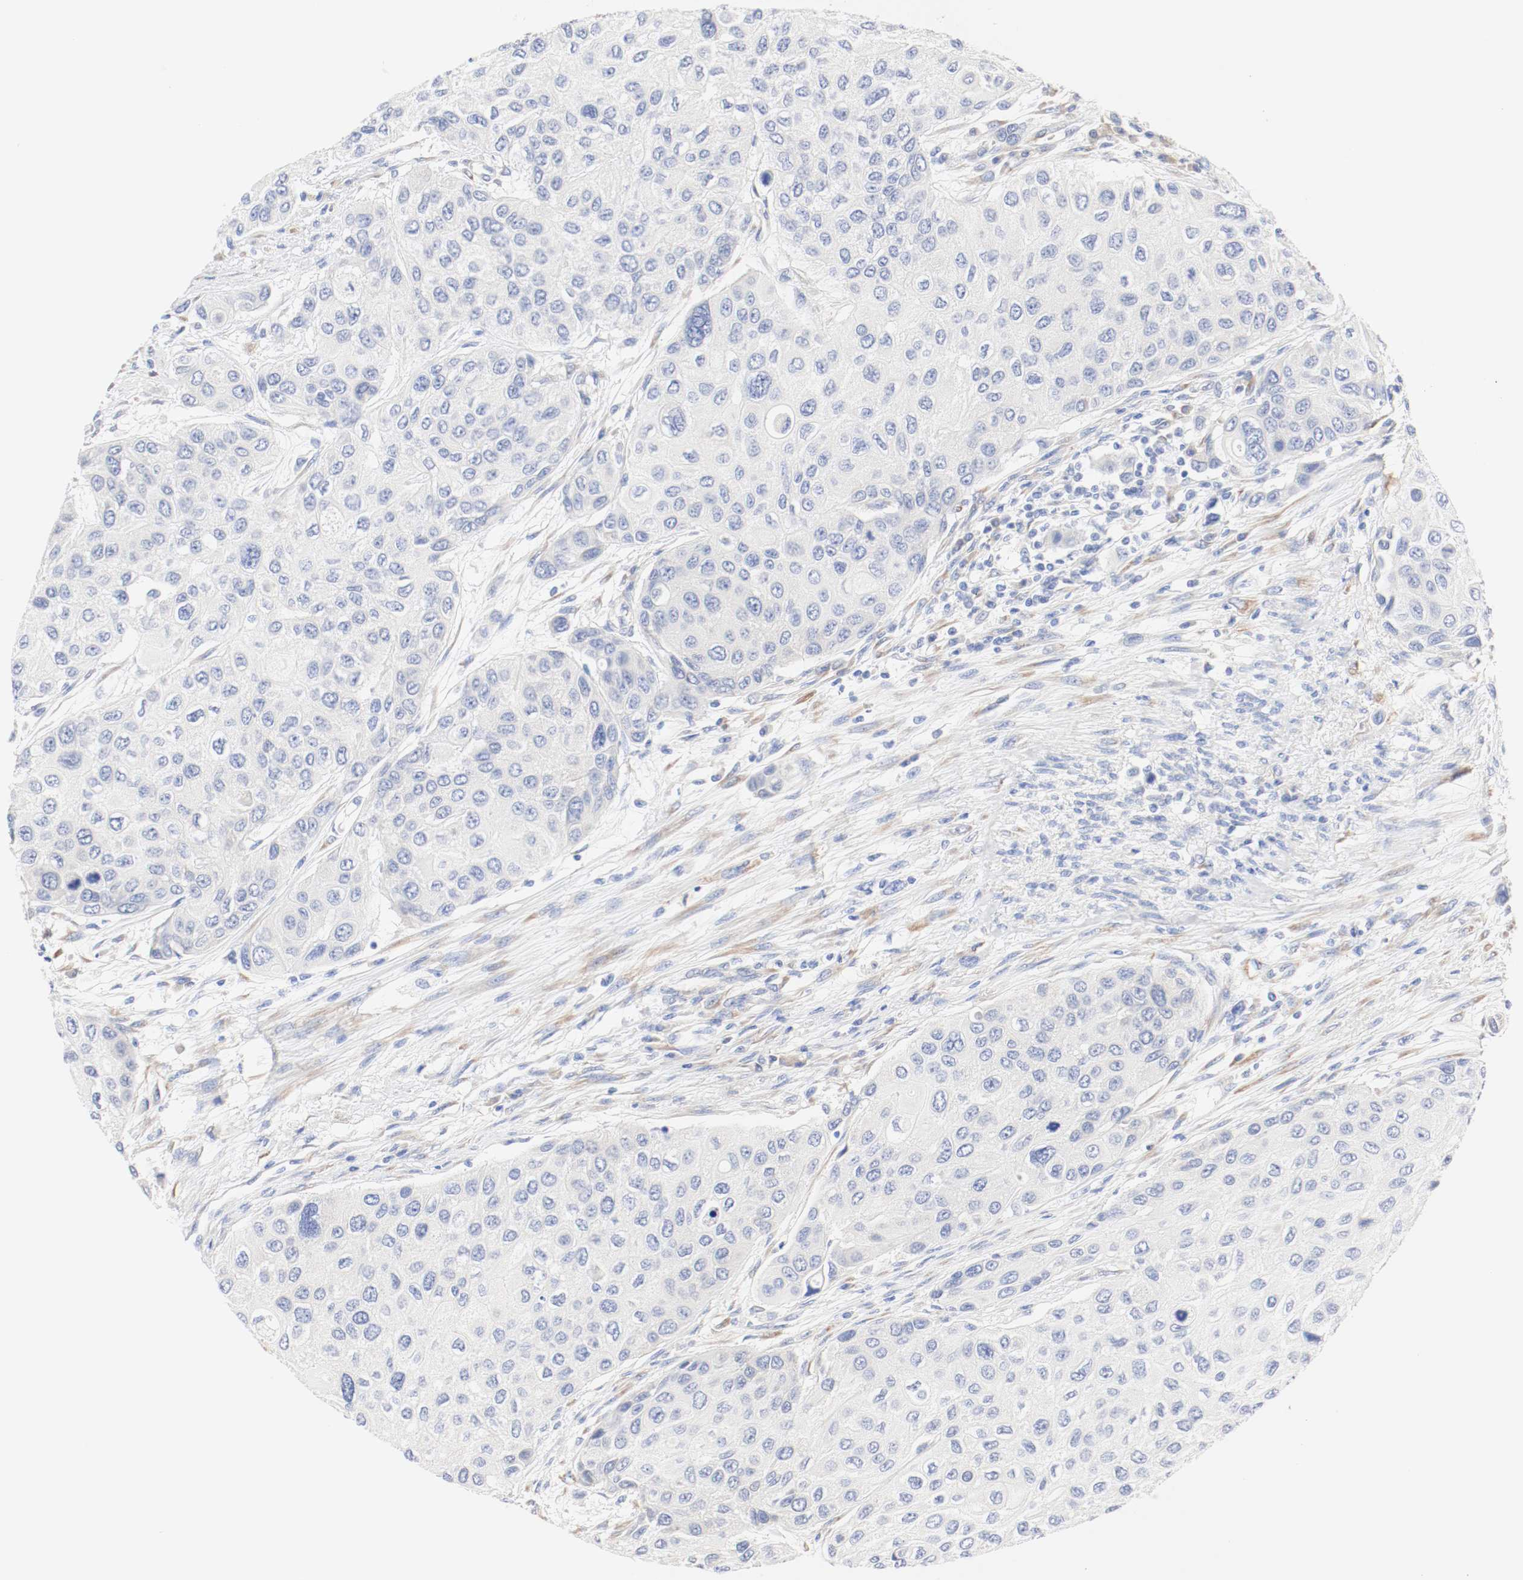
{"staining": {"intensity": "negative", "quantity": "none", "location": "none"}, "tissue": "urothelial cancer", "cell_type": "Tumor cells", "image_type": "cancer", "snomed": [{"axis": "morphology", "description": "Urothelial carcinoma, High grade"}, {"axis": "topography", "description": "Urinary bladder"}], "caption": "This is an immunohistochemistry micrograph of human urothelial carcinoma (high-grade). There is no staining in tumor cells.", "gene": "GIT1", "patient": {"sex": "female", "age": 56}}